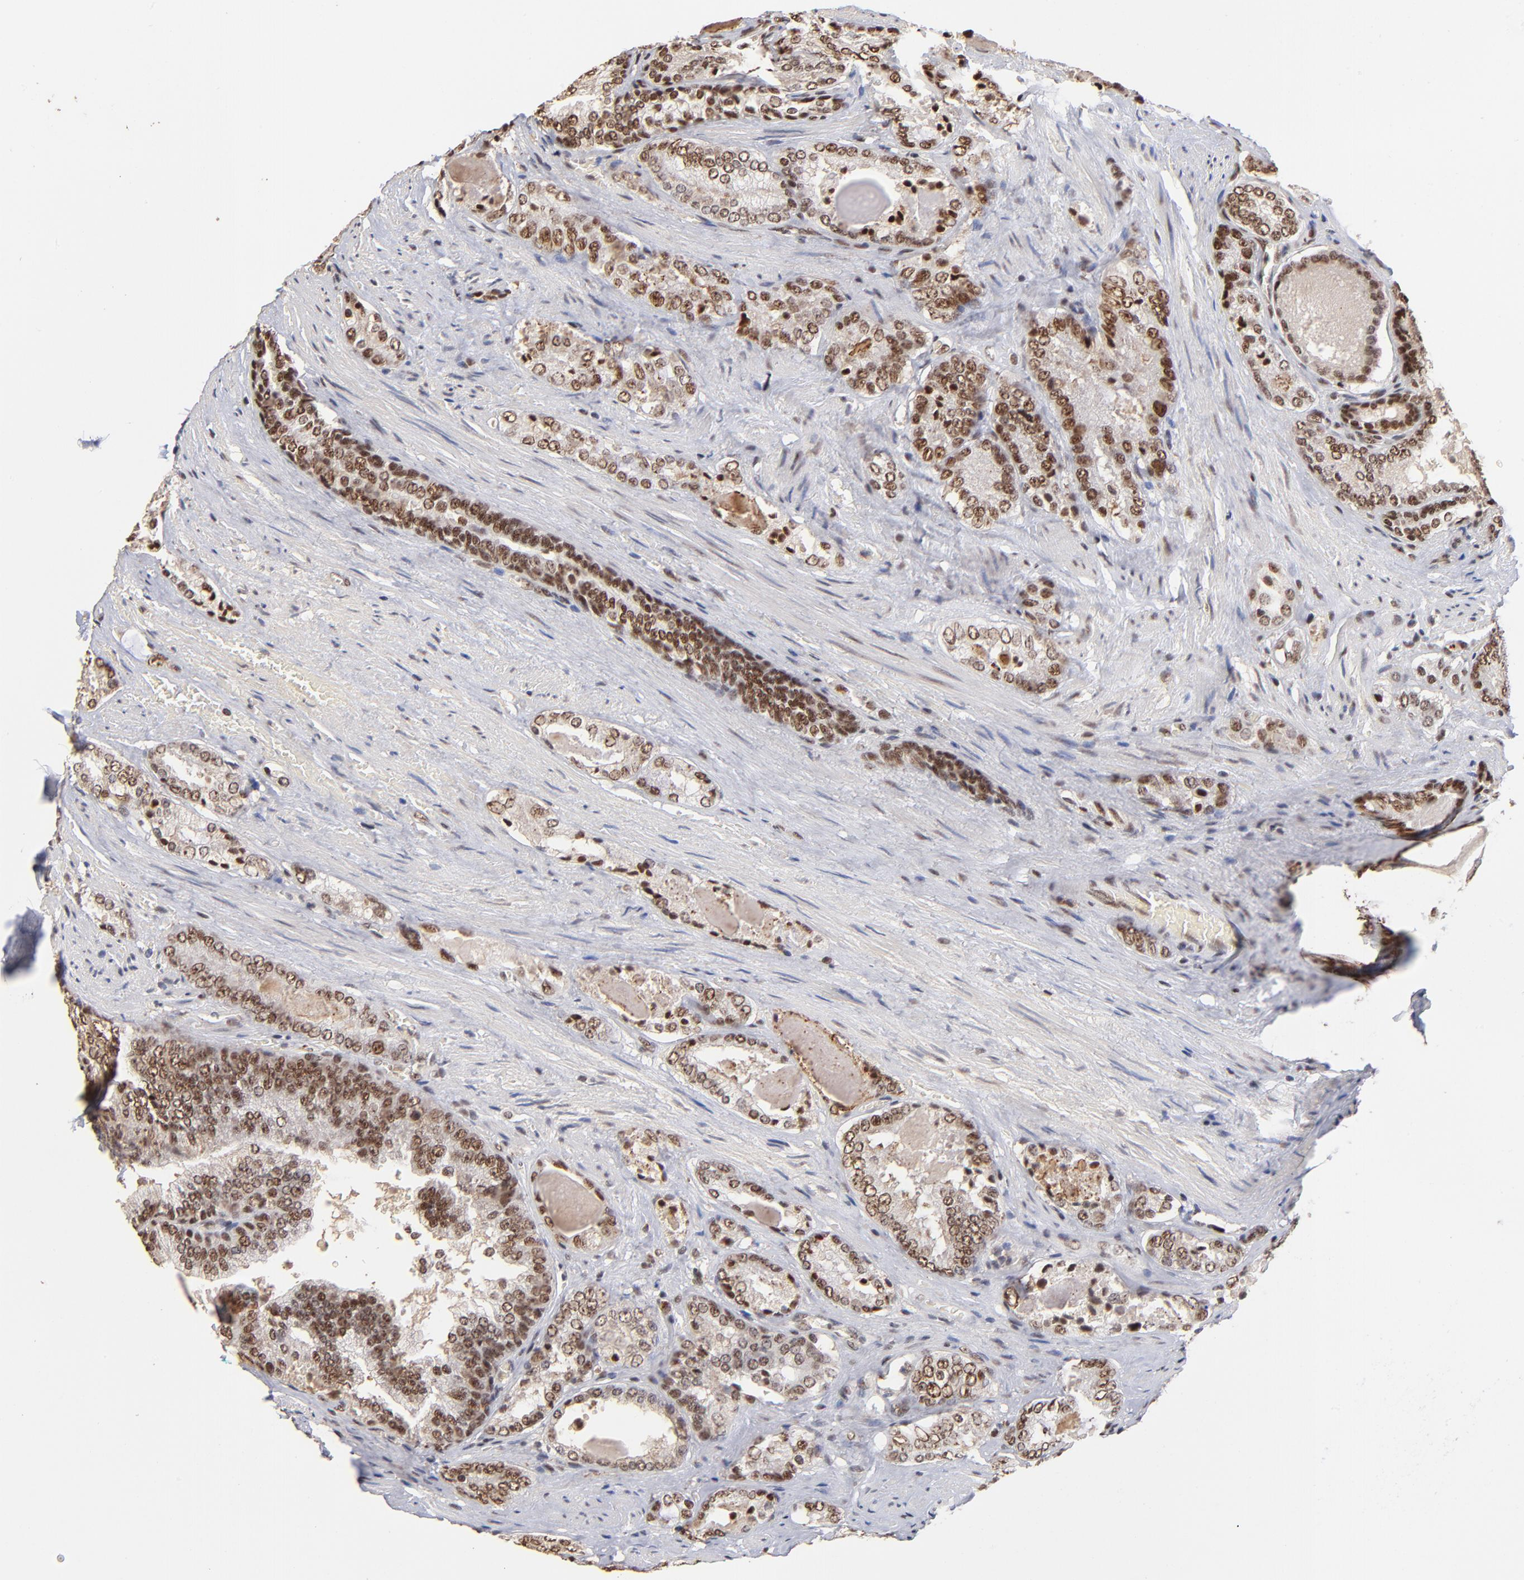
{"staining": {"intensity": "strong", "quantity": ">75%", "location": "cytoplasmic/membranous,nuclear"}, "tissue": "prostate cancer", "cell_type": "Tumor cells", "image_type": "cancer", "snomed": [{"axis": "morphology", "description": "Adenocarcinoma, Medium grade"}, {"axis": "topography", "description": "Prostate"}], "caption": "Immunohistochemistry (IHC) of human prostate cancer displays high levels of strong cytoplasmic/membranous and nuclear staining in about >75% of tumor cells.", "gene": "ZNF146", "patient": {"sex": "male", "age": 60}}